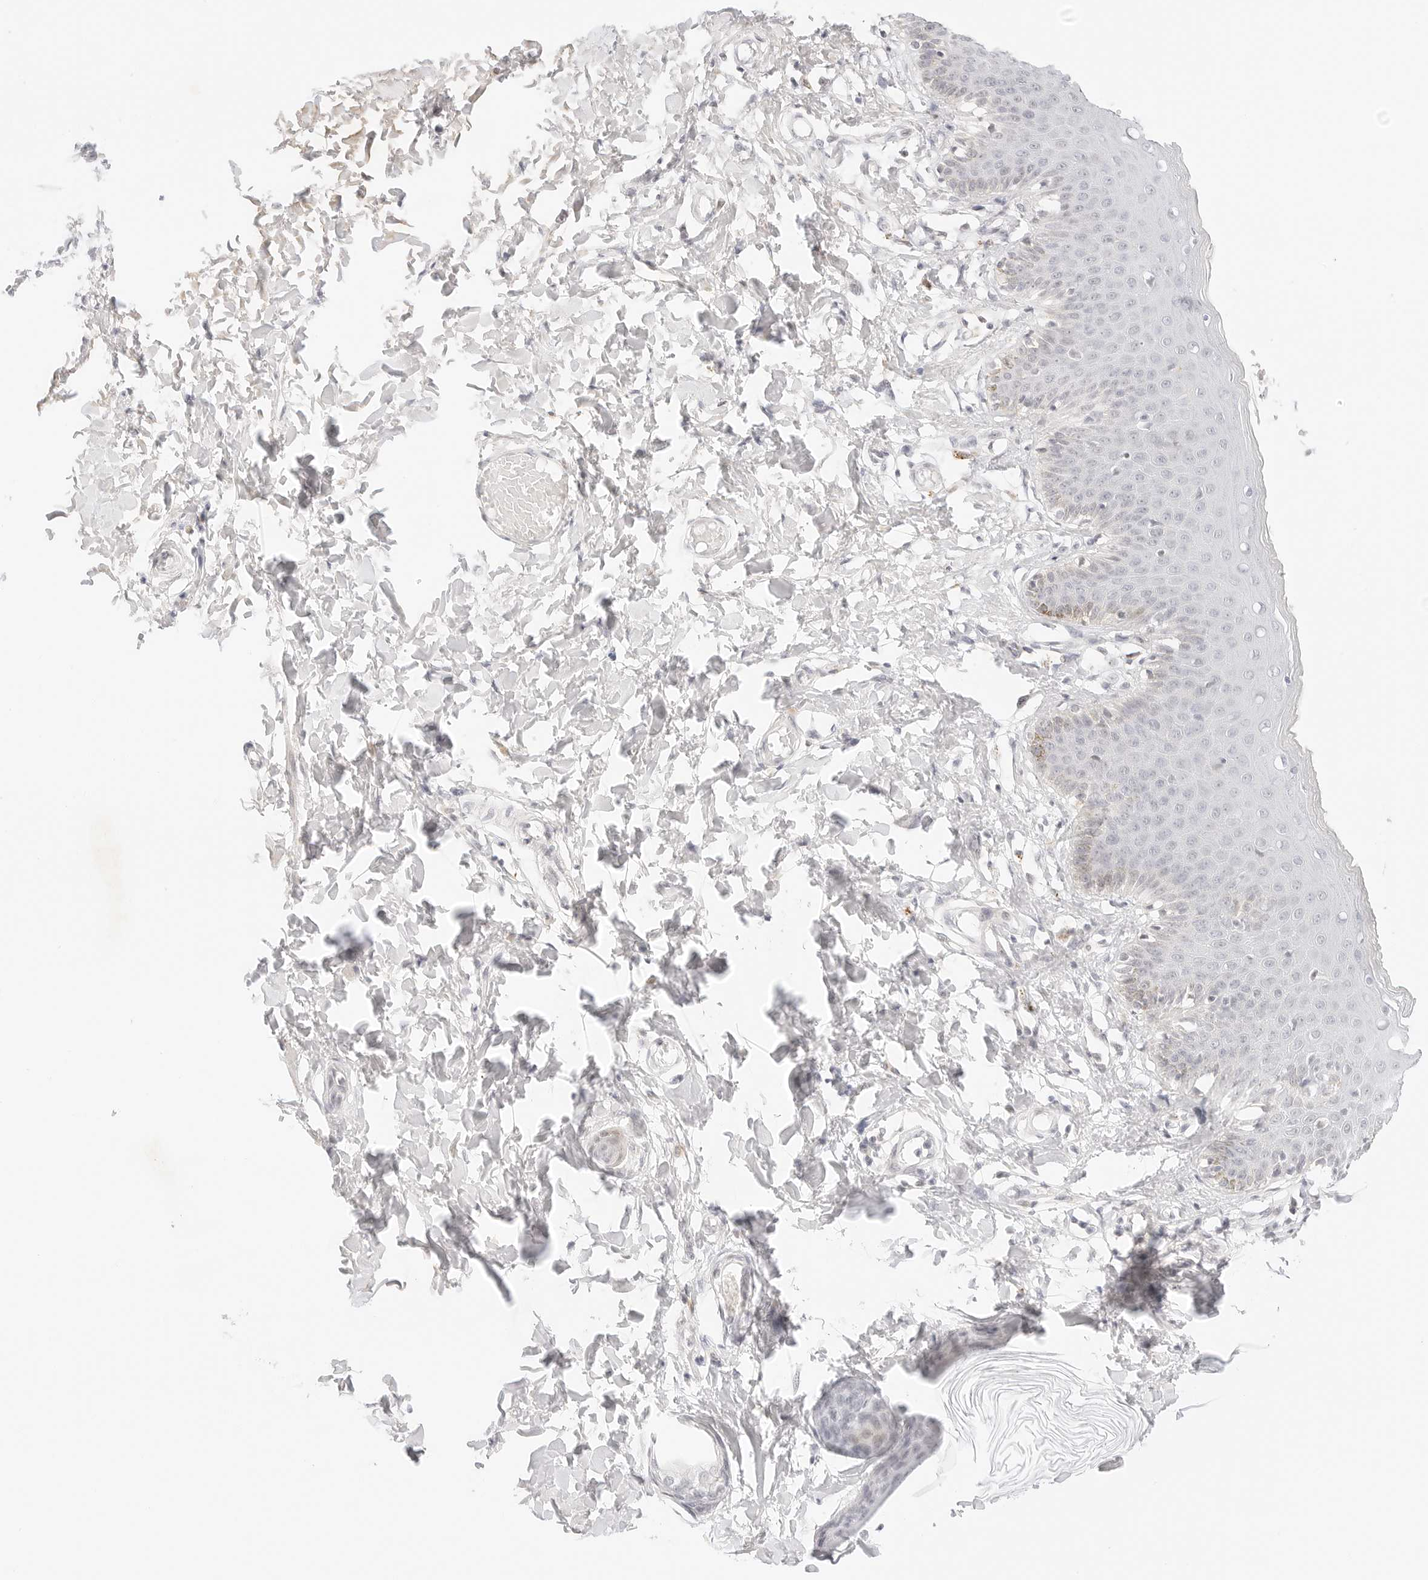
{"staining": {"intensity": "weak", "quantity": "<25%", "location": "cytoplasmic/membranous"}, "tissue": "skin", "cell_type": "Epidermal cells", "image_type": "normal", "snomed": [{"axis": "morphology", "description": "Normal tissue, NOS"}, {"axis": "topography", "description": "Vulva"}], "caption": "Epidermal cells show no significant positivity in benign skin.", "gene": "XKR4", "patient": {"sex": "female", "age": 66}}